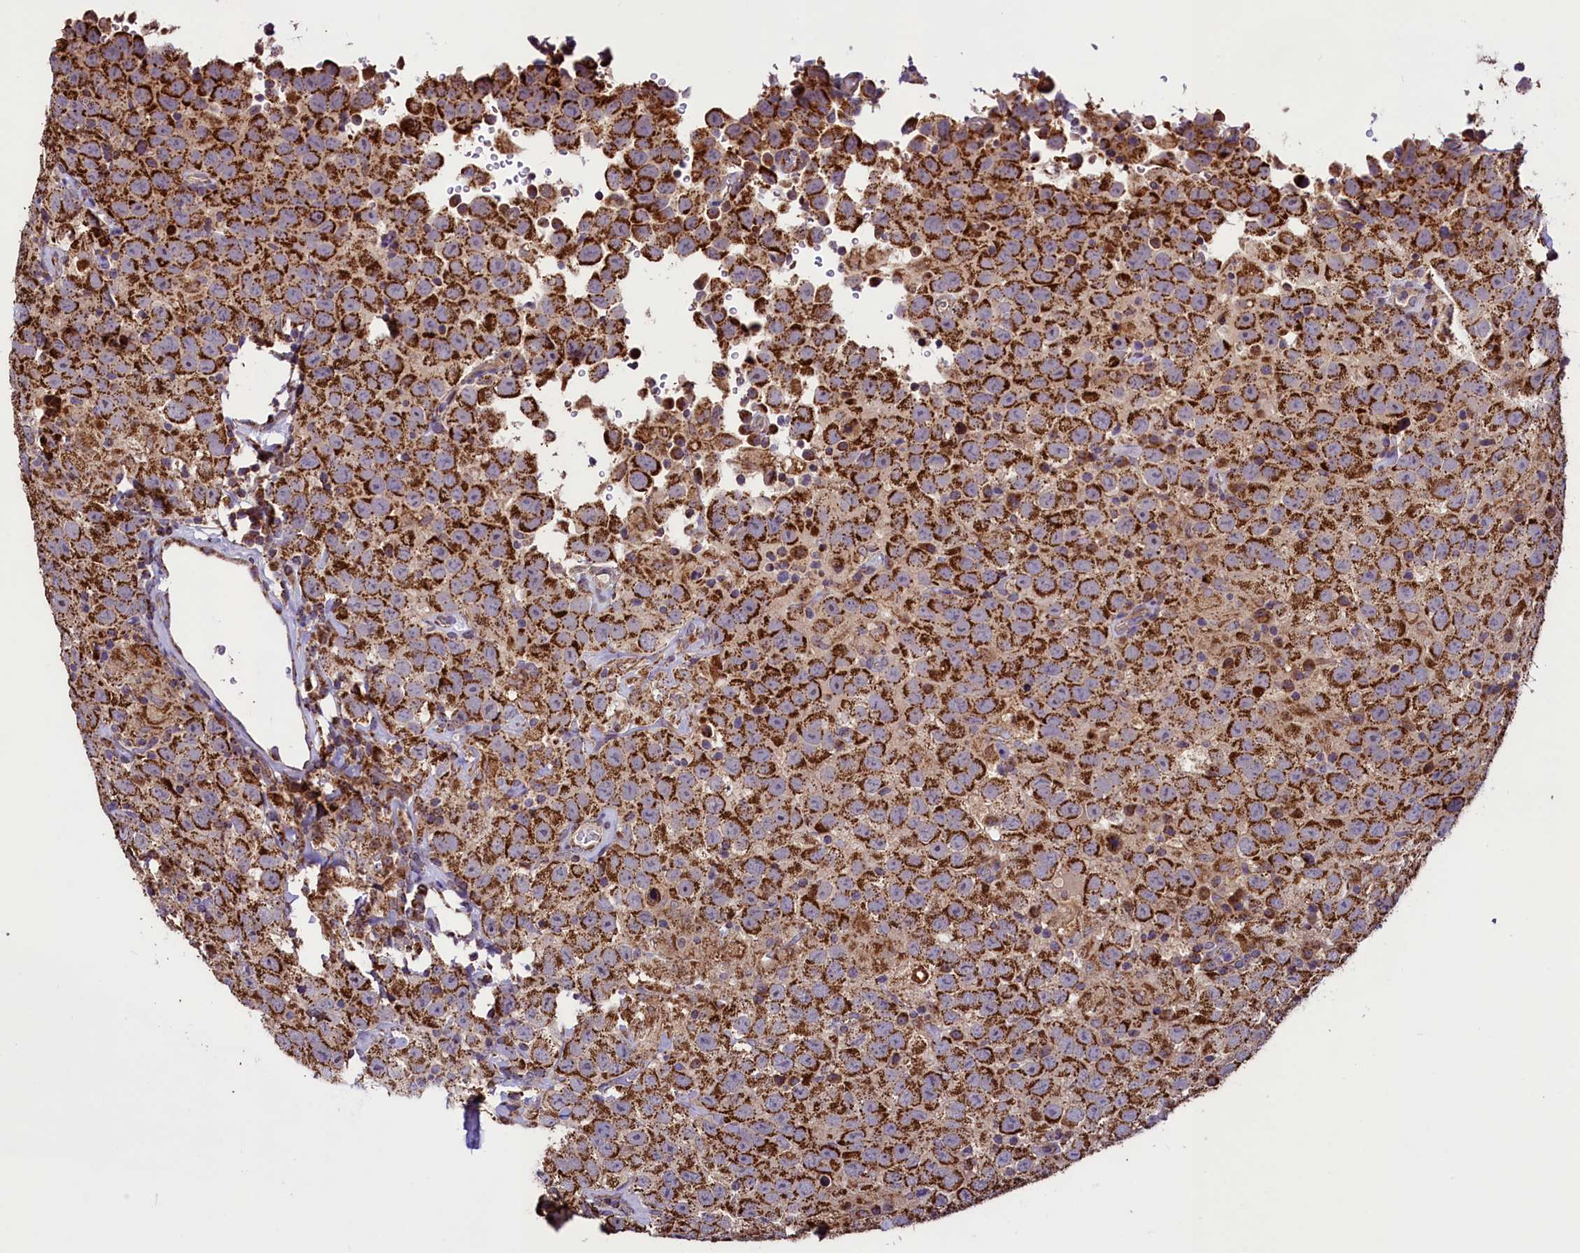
{"staining": {"intensity": "strong", "quantity": ">75%", "location": "cytoplasmic/membranous"}, "tissue": "testis cancer", "cell_type": "Tumor cells", "image_type": "cancer", "snomed": [{"axis": "morphology", "description": "Seminoma, NOS"}, {"axis": "topography", "description": "Testis"}], "caption": "An immunohistochemistry micrograph of neoplastic tissue is shown. Protein staining in brown shows strong cytoplasmic/membranous positivity in testis seminoma within tumor cells.", "gene": "STARD5", "patient": {"sex": "male", "age": 41}}